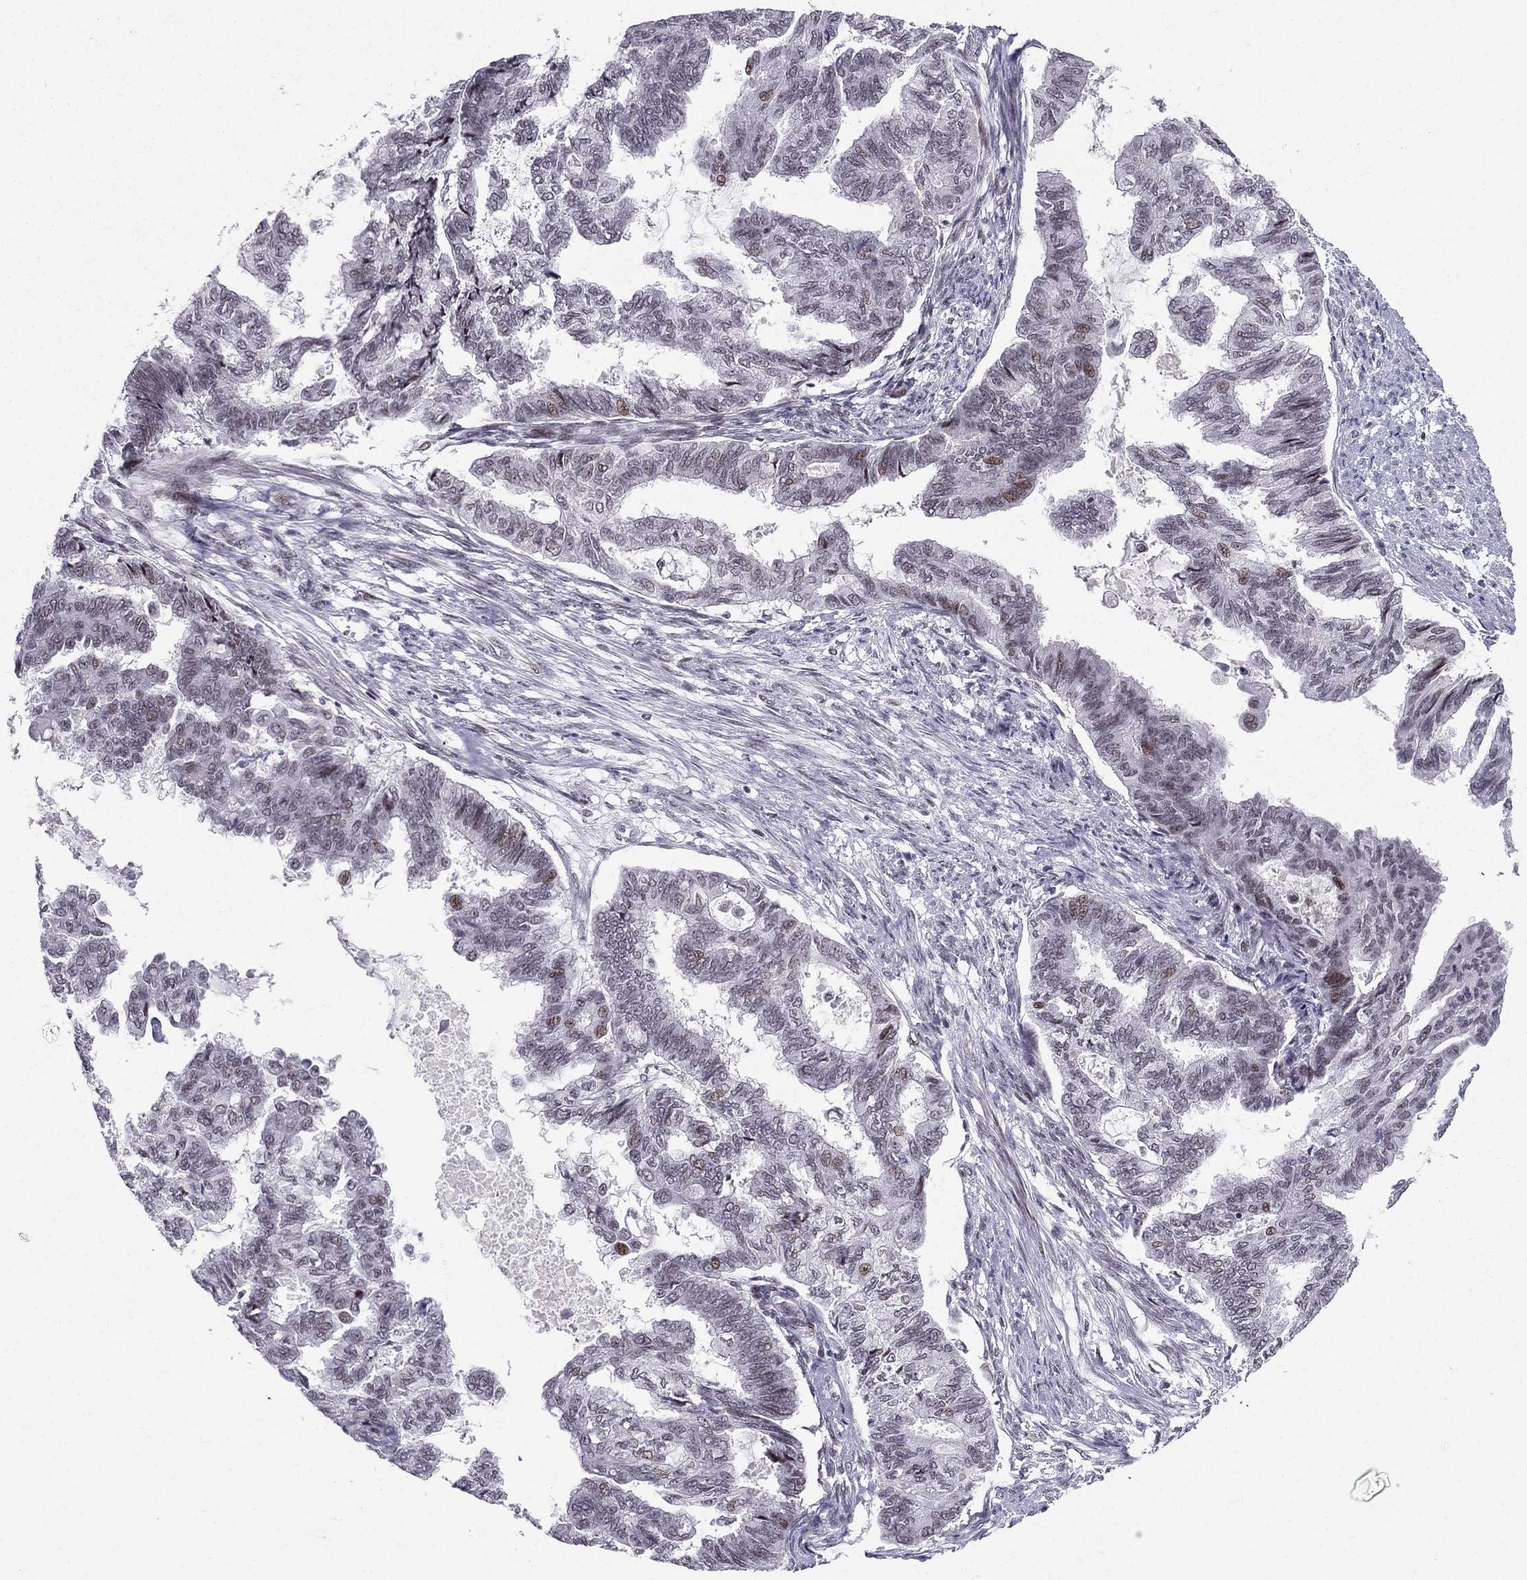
{"staining": {"intensity": "weak", "quantity": "<25%", "location": "nuclear"}, "tissue": "endometrial cancer", "cell_type": "Tumor cells", "image_type": "cancer", "snomed": [{"axis": "morphology", "description": "Adenocarcinoma, NOS"}, {"axis": "topography", "description": "Endometrium"}], "caption": "IHC photomicrograph of human endometrial cancer stained for a protein (brown), which exhibits no positivity in tumor cells. (Stains: DAB IHC with hematoxylin counter stain, Microscopy: brightfield microscopy at high magnification).", "gene": "RPRD2", "patient": {"sex": "female", "age": 86}}